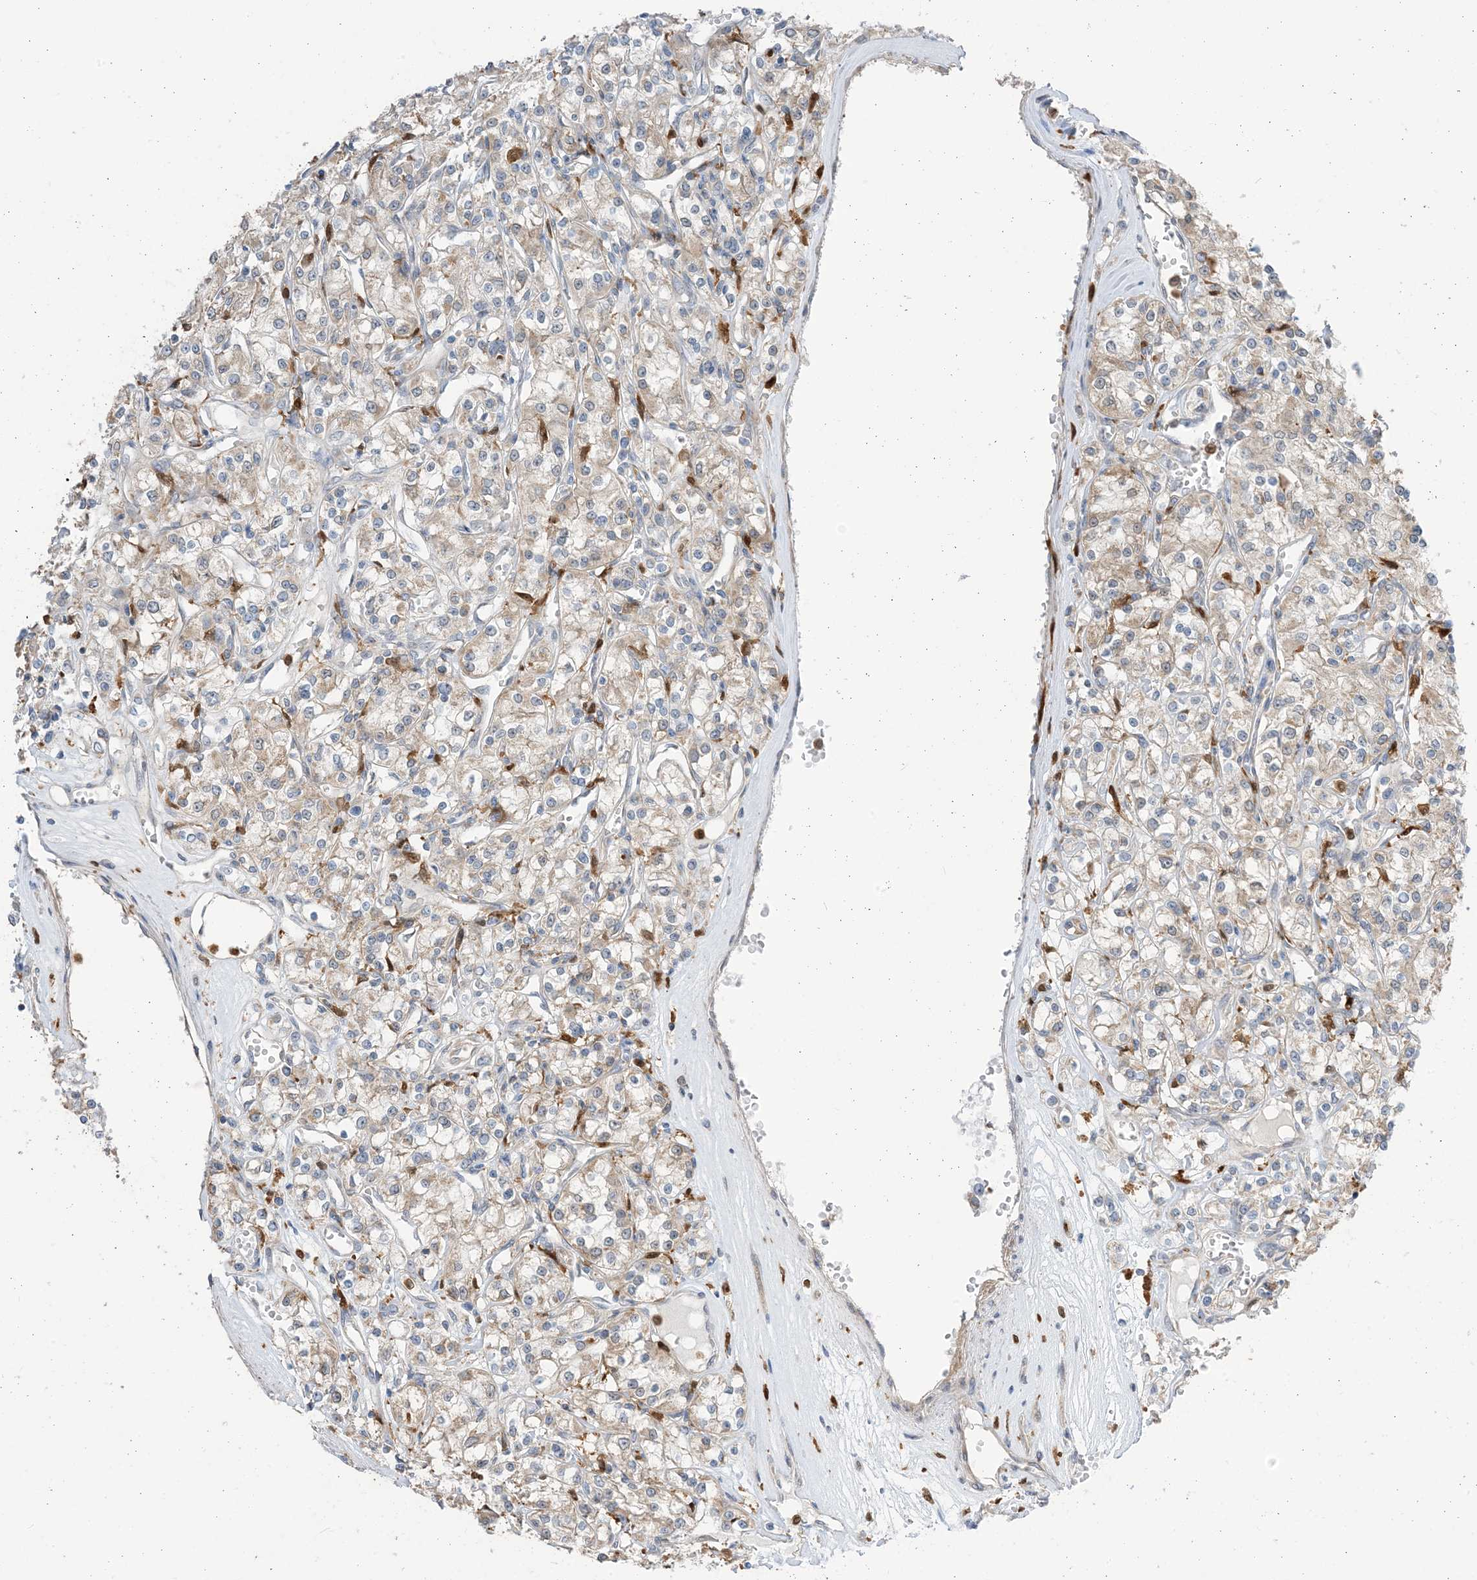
{"staining": {"intensity": "weak", "quantity": "25%-75%", "location": "cytoplasmic/membranous"}, "tissue": "renal cancer", "cell_type": "Tumor cells", "image_type": "cancer", "snomed": [{"axis": "morphology", "description": "Adenocarcinoma, NOS"}, {"axis": "topography", "description": "Kidney"}], "caption": "The micrograph displays staining of adenocarcinoma (renal), revealing weak cytoplasmic/membranous protein staining (brown color) within tumor cells.", "gene": "NAGK", "patient": {"sex": "female", "age": 59}}